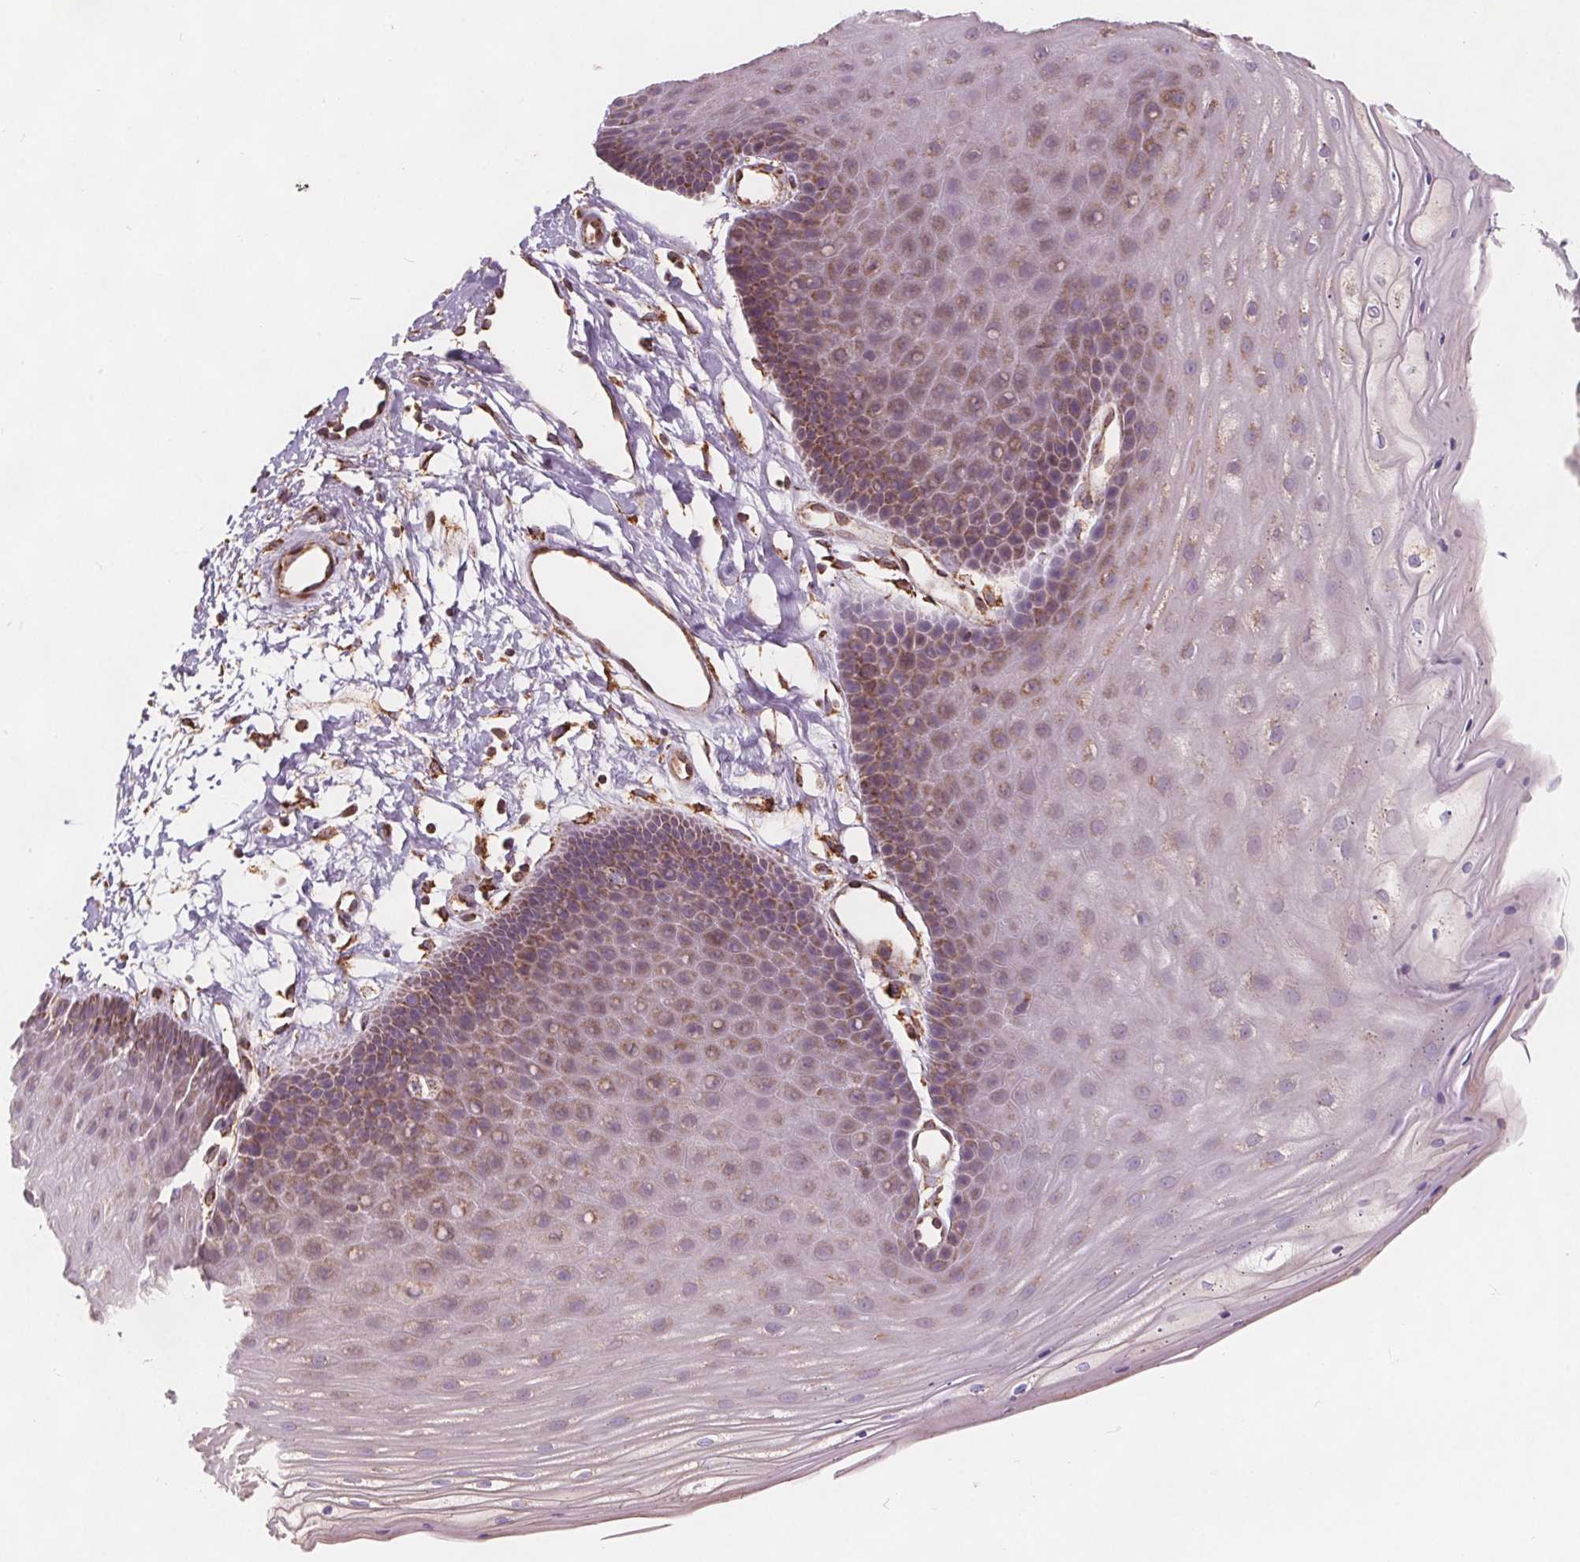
{"staining": {"intensity": "moderate", "quantity": "25%-75%", "location": "cytoplasmic/membranous"}, "tissue": "skin", "cell_type": "Epidermal cells", "image_type": "normal", "snomed": [{"axis": "morphology", "description": "Normal tissue, NOS"}, {"axis": "topography", "description": "Anal"}], "caption": "This histopathology image demonstrates immunohistochemistry staining of unremarkable human skin, with medium moderate cytoplasmic/membranous positivity in approximately 25%-75% of epidermal cells.", "gene": "PLSCR3", "patient": {"sex": "male", "age": 53}}